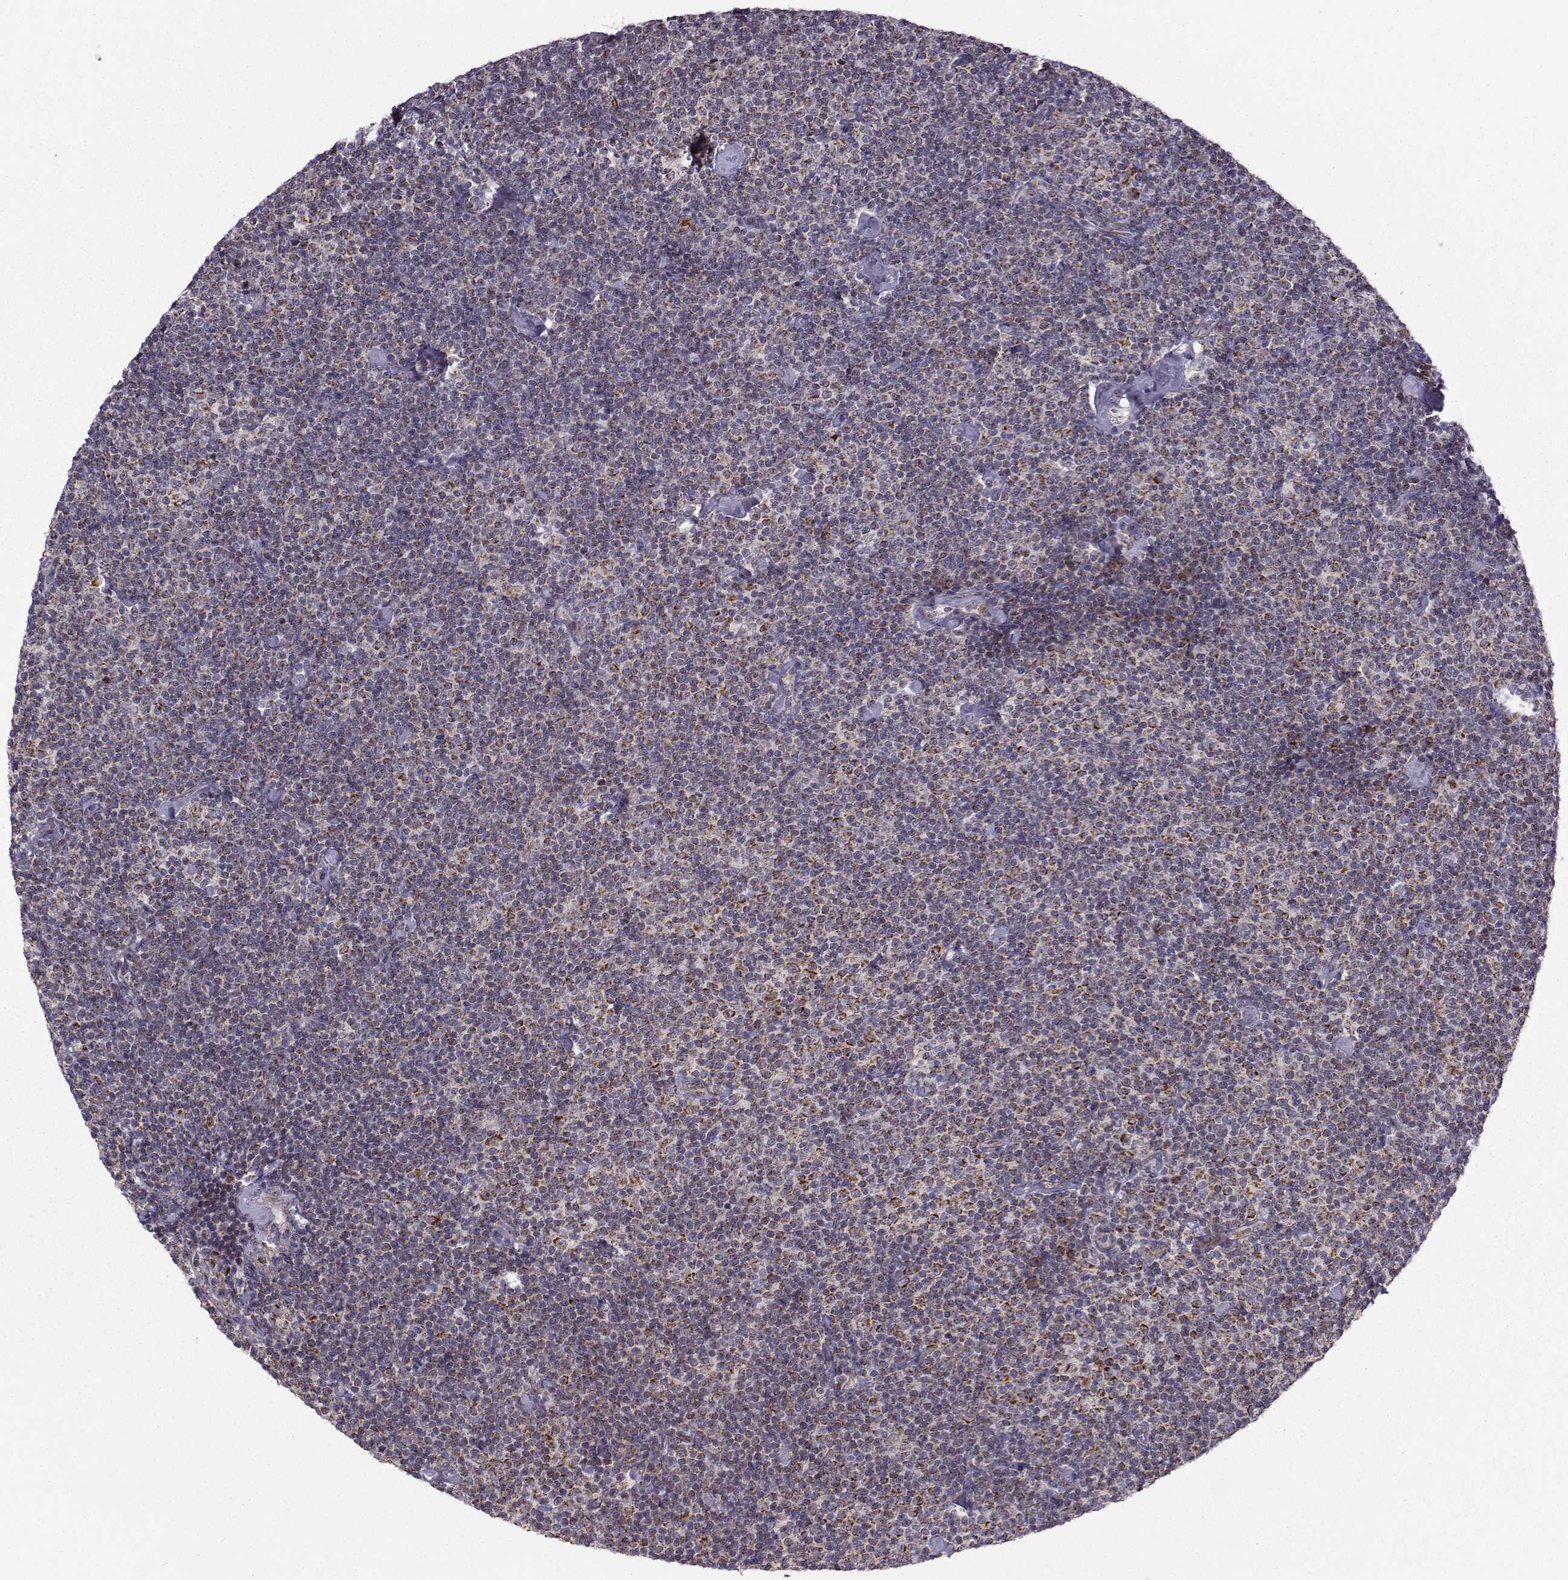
{"staining": {"intensity": "moderate", "quantity": "<25%", "location": "cytoplasmic/membranous"}, "tissue": "lymphoma", "cell_type": "Tumor cells", "image_type": "cancer", "snomed": [{"axis": "morphology", "description": "Malignant lymphoma, non-Hodgkin's type, Low grade"}, {"axis": "topography", "description": "Lymph node"}], "caption": "Immunohistochemistry image of human lymphoma stained for a protein (brown), which displays low levels of moderate cytoplasmic/membranous positivity in about <25% of tumor cells.", "gene": "NECAB3", "patient": {"sex": "male", "age": 81}}